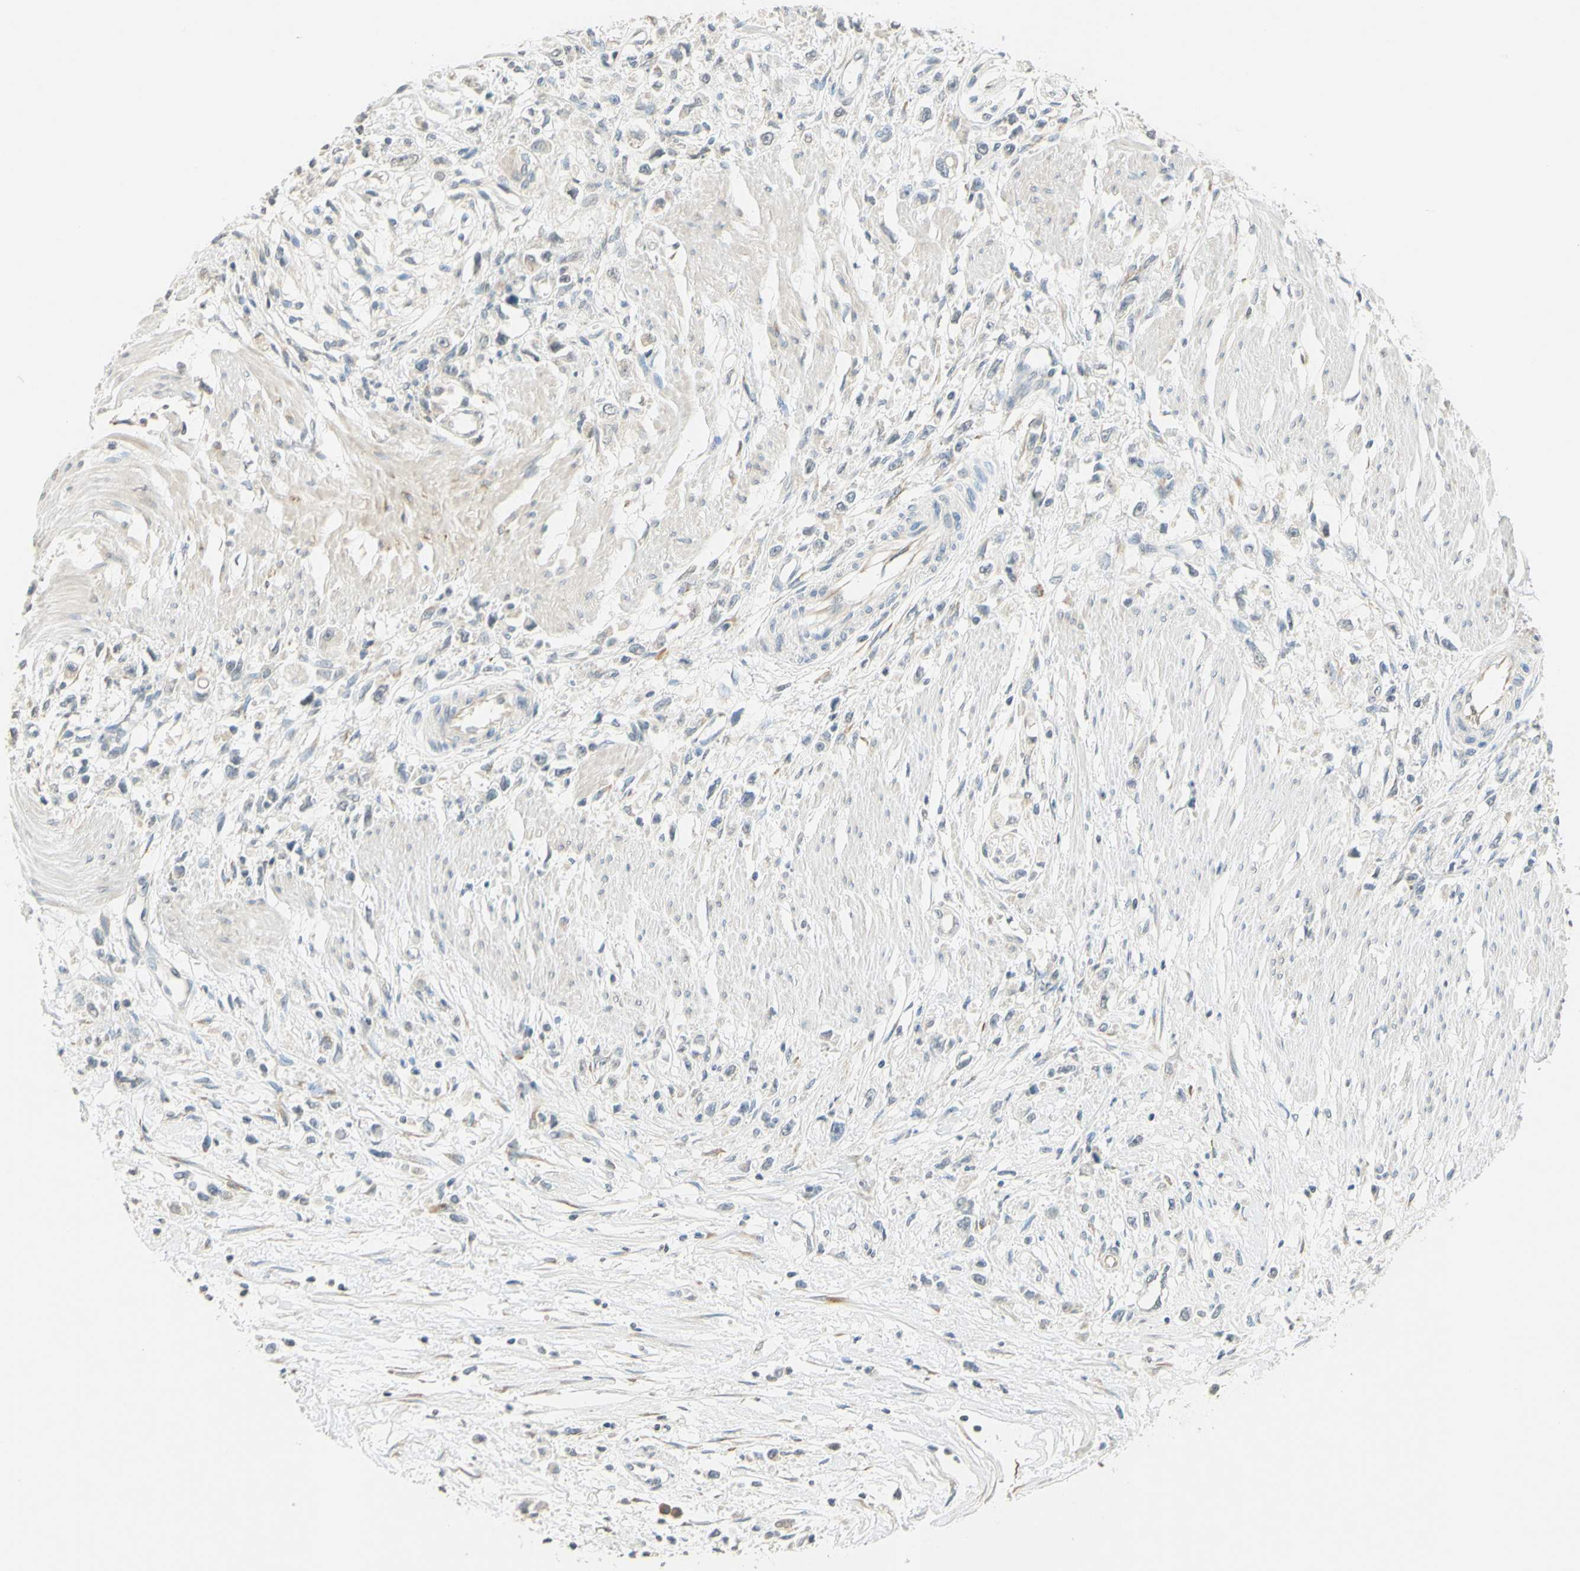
{"staining": {"intensity": "weak", "quantity": "<25%", "location": "cytoplasmic/membranous"}, "tissue": "stomach cancer", "cell_type": "Tumor cells", "image_type": "cancer", "snomed": [{"axis": "morphology", "description": "Adenocarcinoma, NOS"}, {"axis": "topography", "description": "Stomach"}], "caption": "A high-resolution photomicrograph shows immunohistochemistry staining of stomach adenocarcinoma, which displays no significant staining in tumor cells. (DAB (3,3'-diaminobenzidine) IHC visualized using brightfield microscopy, high magnification).", "gene": "MAG", "patient": {"sex": "female", "age": 59}}